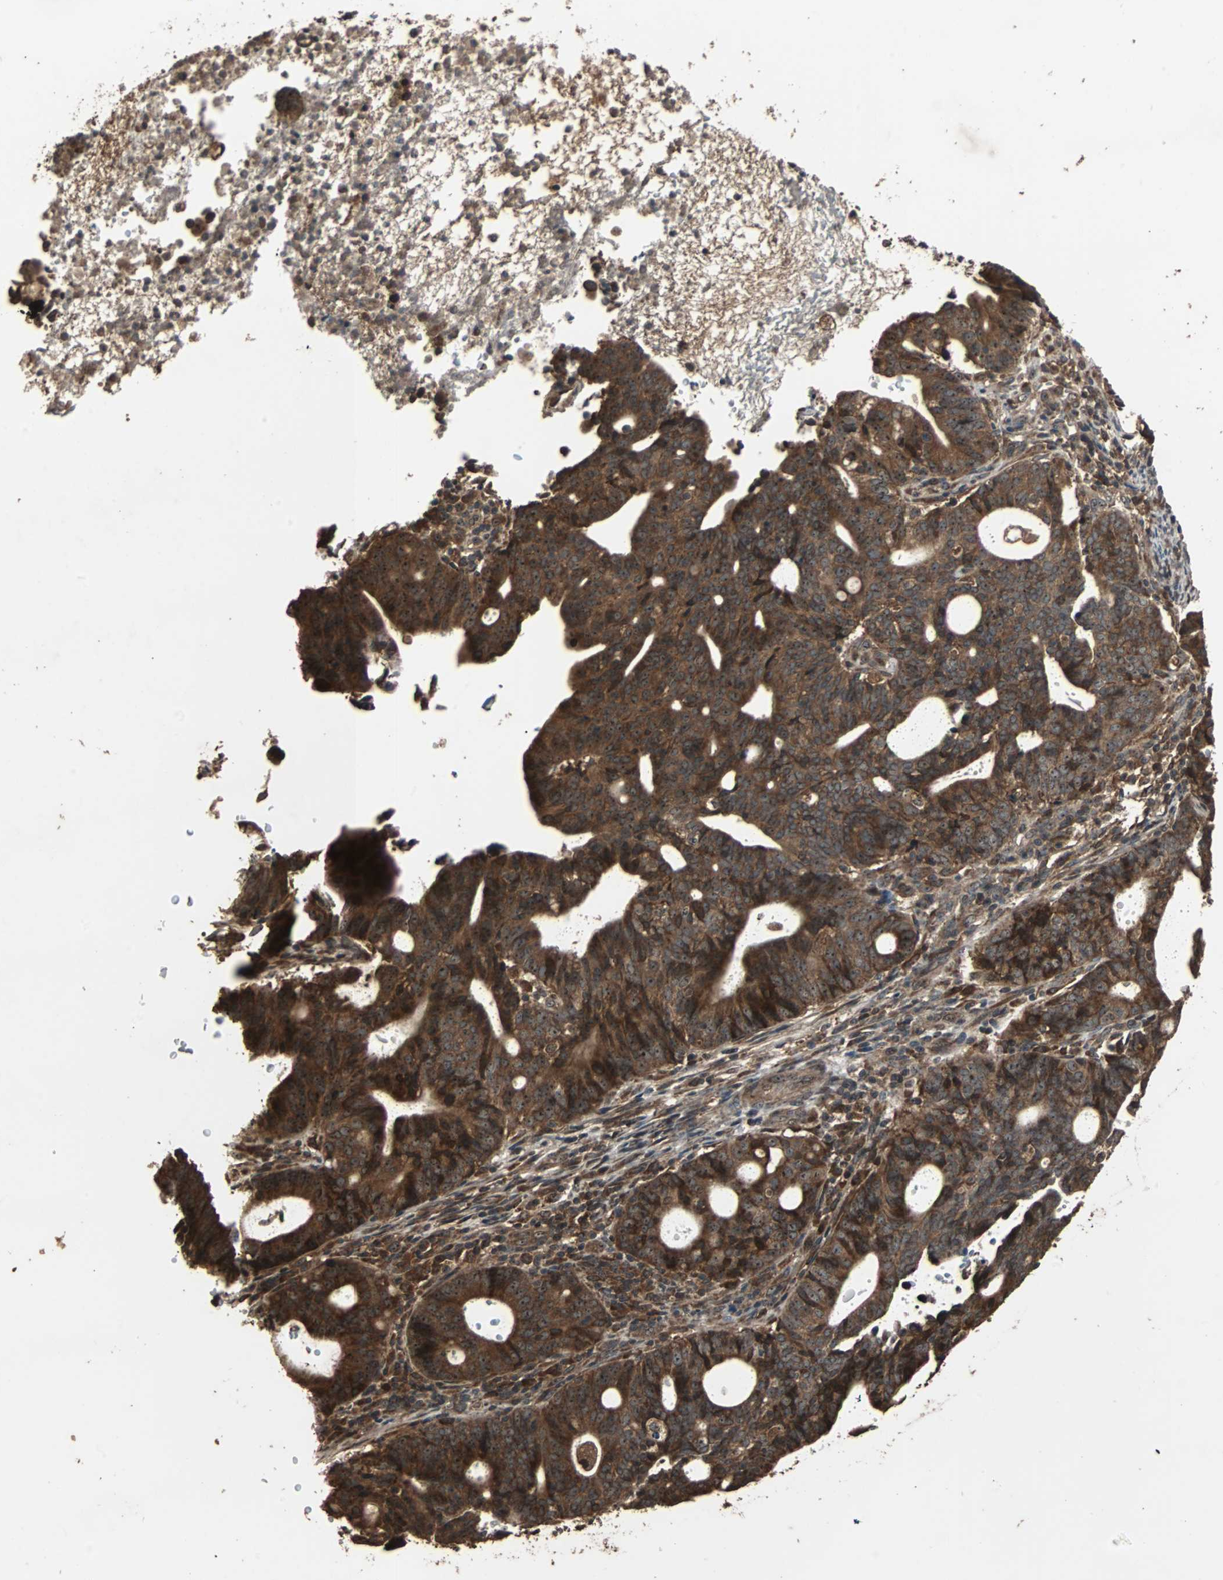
{"staining": {"intensity": "strong", "quantity": ">75%", "location": "cytoplasmic/membranous"}, "tissue": "endometrial cancer", "cell_type": "Tumor cells", "image_type": "cancer", "snomed": [{"axis": "morphology", "description": "Adenocarcinoma, NOS"}, {"axis": "topography", "description": "Uterus"}], "caption": "Protein expression analysis of endometrial cancer demonstrates strong cytoplasmic/membranous staining in about >75% of tumor cells.", "gene": "LAMTOR5", "patient": {"sex": "female", "age": 83}}